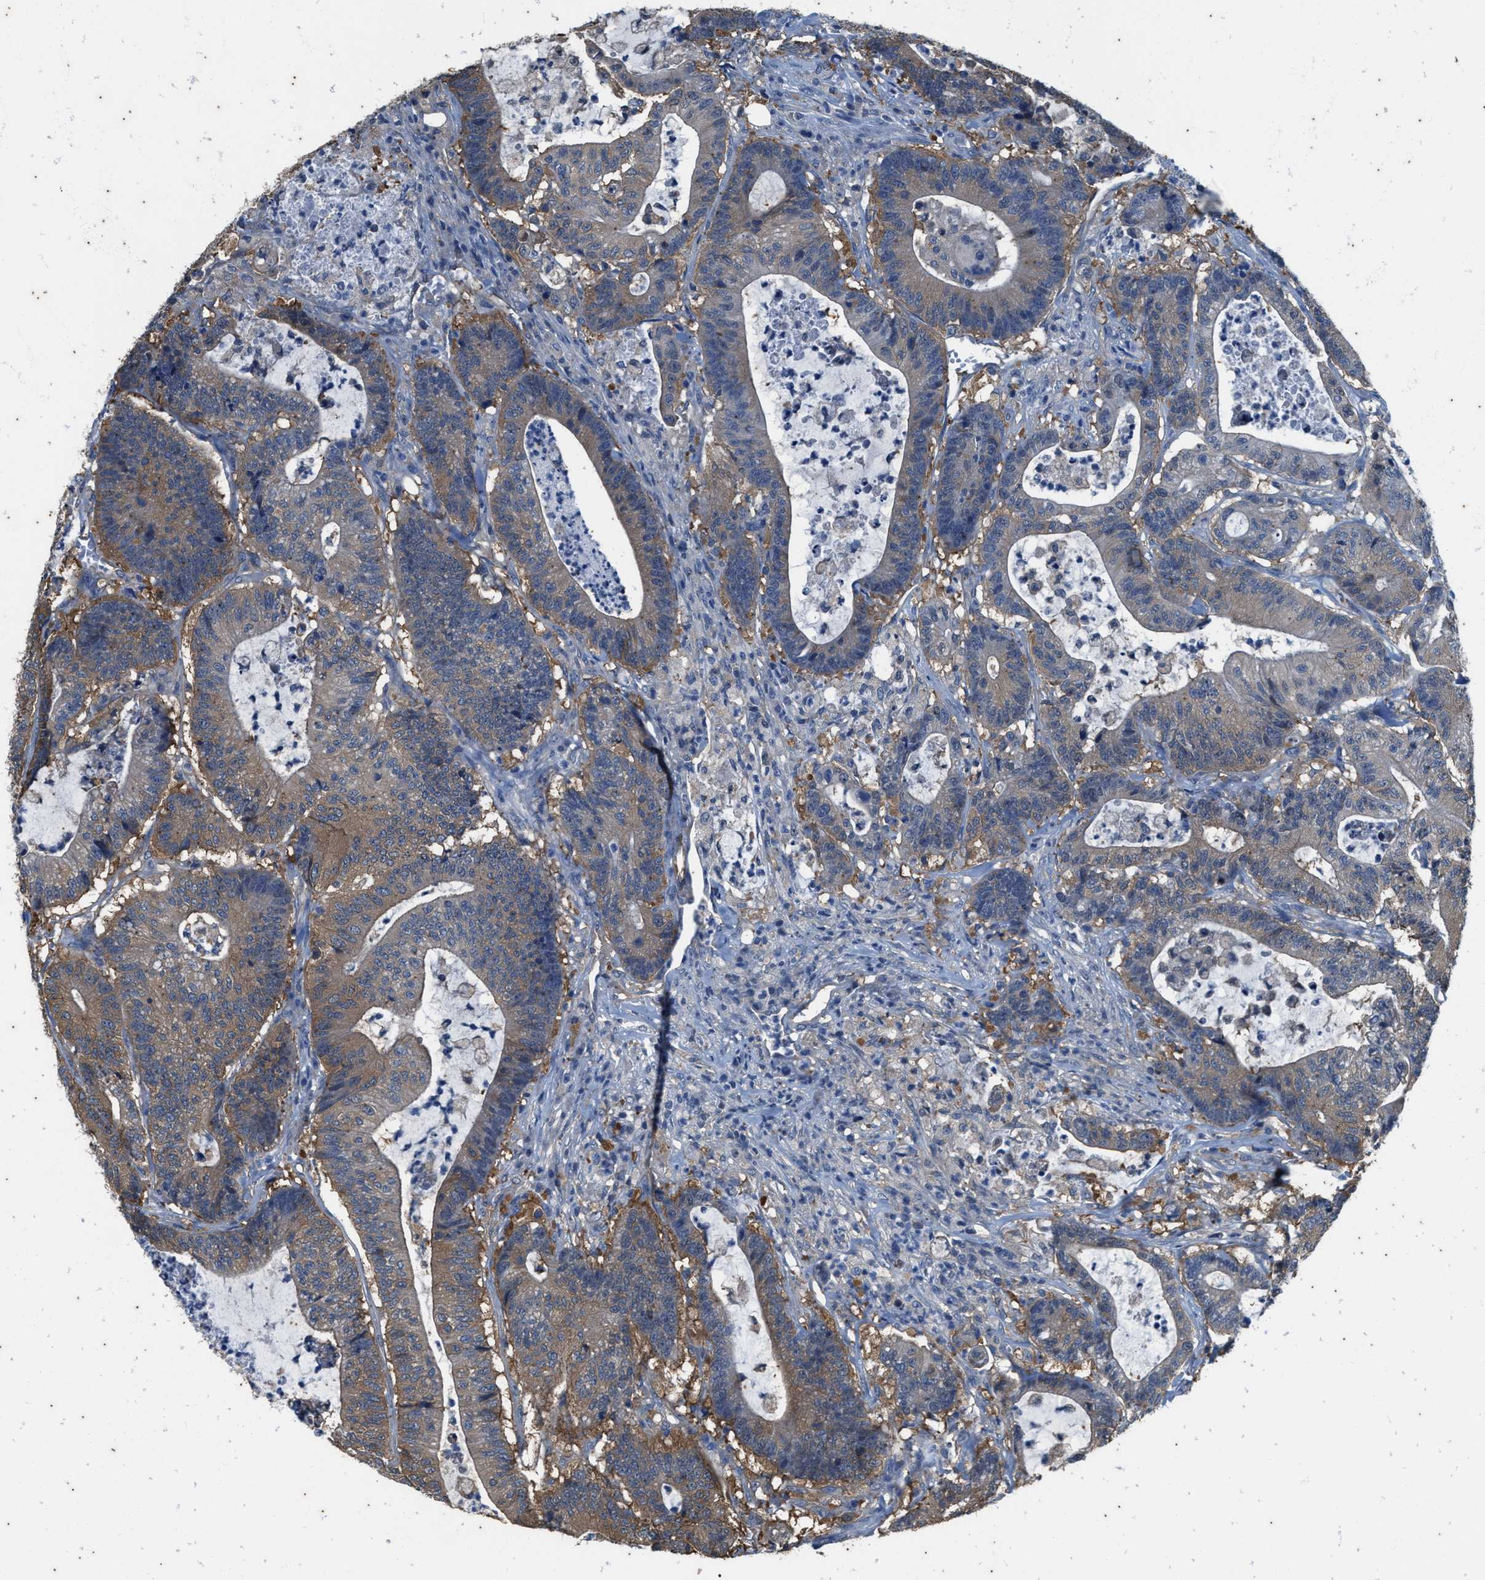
{"staining": {"intensity": "weak", "quantity": ">75%", "location": "cytoplasmic/membranous"}, "tissue": "colorectal cancer", "cell_type": "Tumor cells", "image_type": "cancer", "snomed": [{"axis": "morphology", "description": "Adenocarcinoma, NOS"}, {"axis": "topography", "description": "Colon"}], "caption": "The micrograph reveals a brown stain indicating the presence of a protein in the cytoplasmic/membranous of tumor cells in adenocarcinoma (colorectal).", "gene": "COX19", "patient": {"sex": "female", "age": 84}}